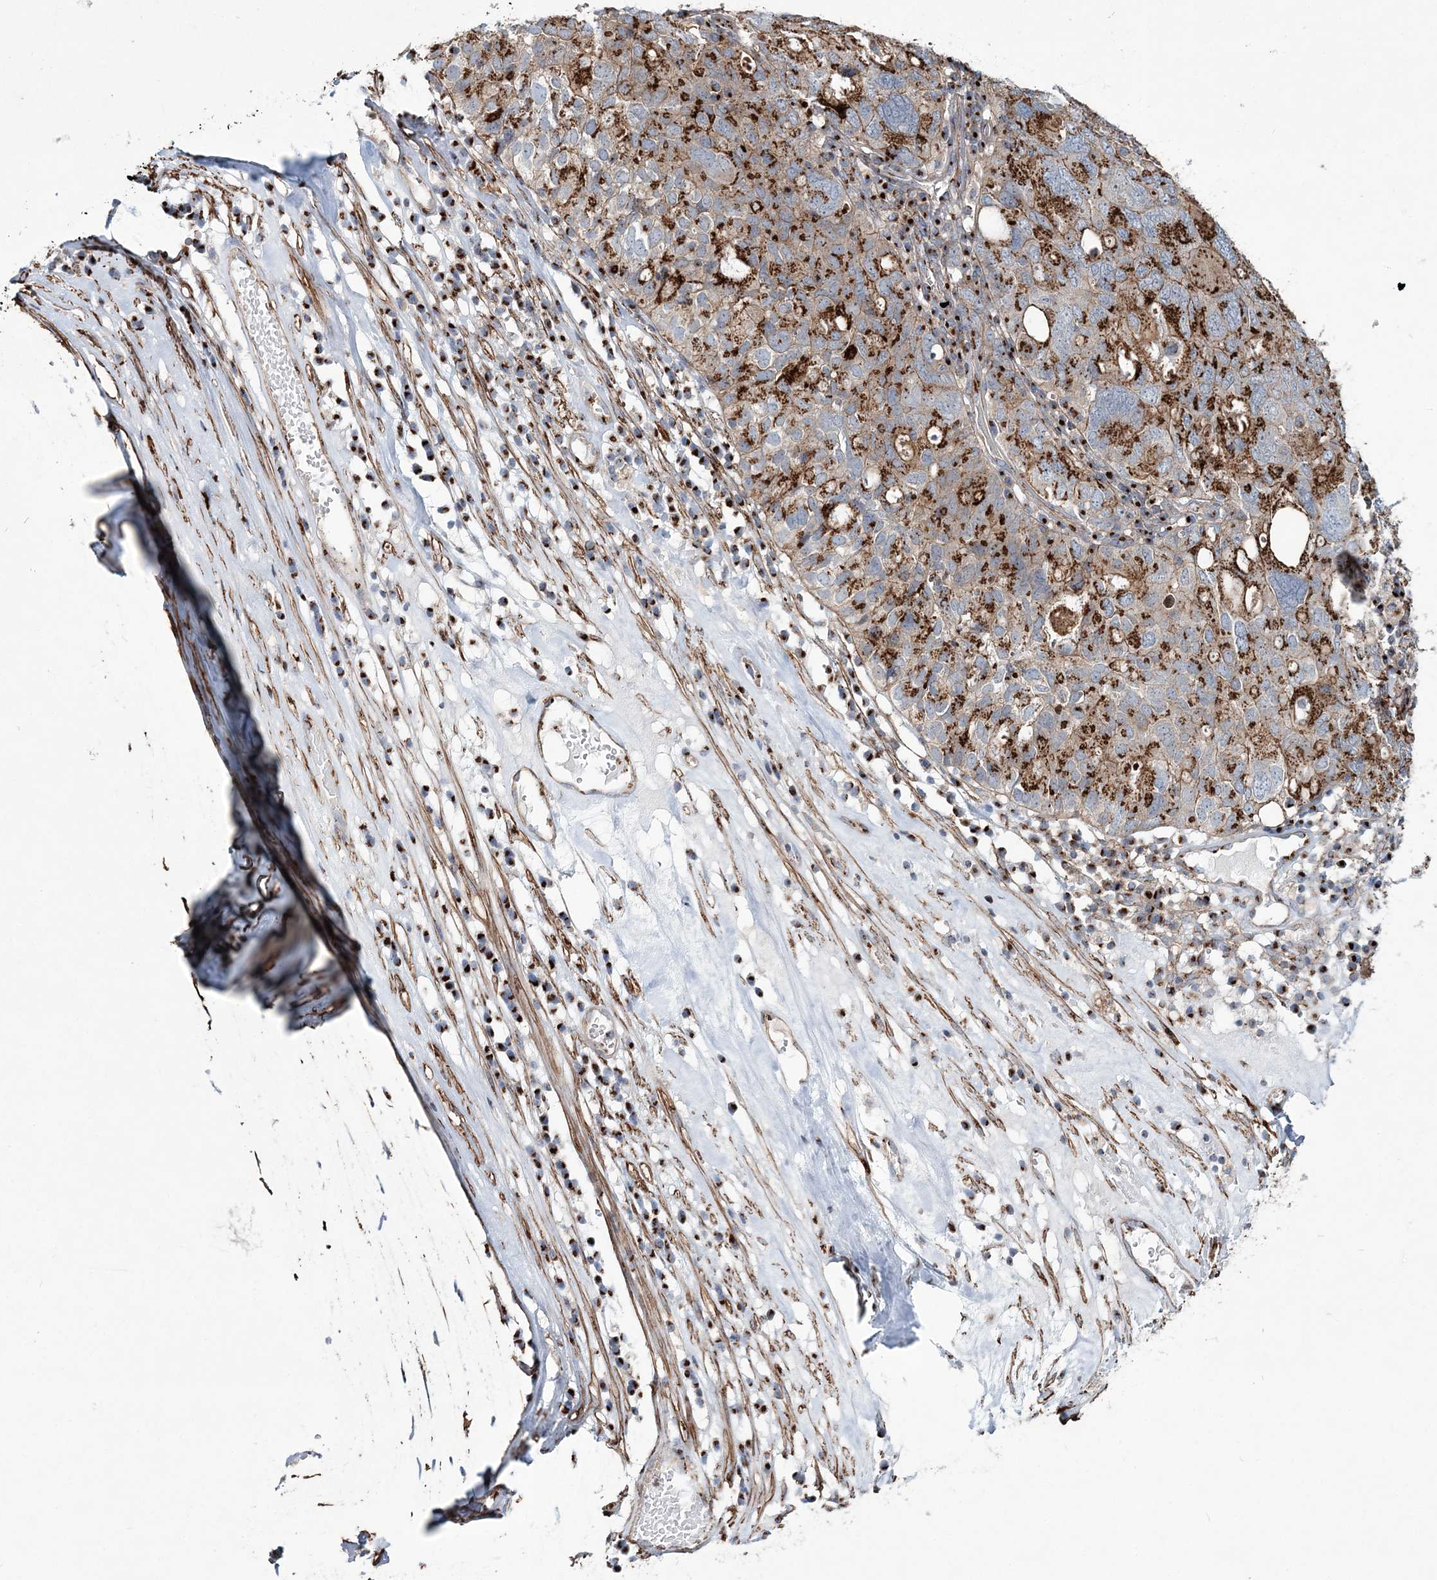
{"staining": {"intensity": "strong", "quantity": ">75%", "location": "cytoplasmic/membranous"}, "tissue": "ovarian cancer", "cell_type": "Tumor cells", "image_type": "cancer", "snomed": [{"axis": "morphology", "description": "Carcinoma, endometroid"}, {"axis": "topography", "description": "Ovary"}], "caption": "Strong cytoplasmic/membranous expression is present in about >75% of tumor cells in ovarian cancer.", "gene": "MAN1A2", "patient": {"sex": "female", "age": 62}}